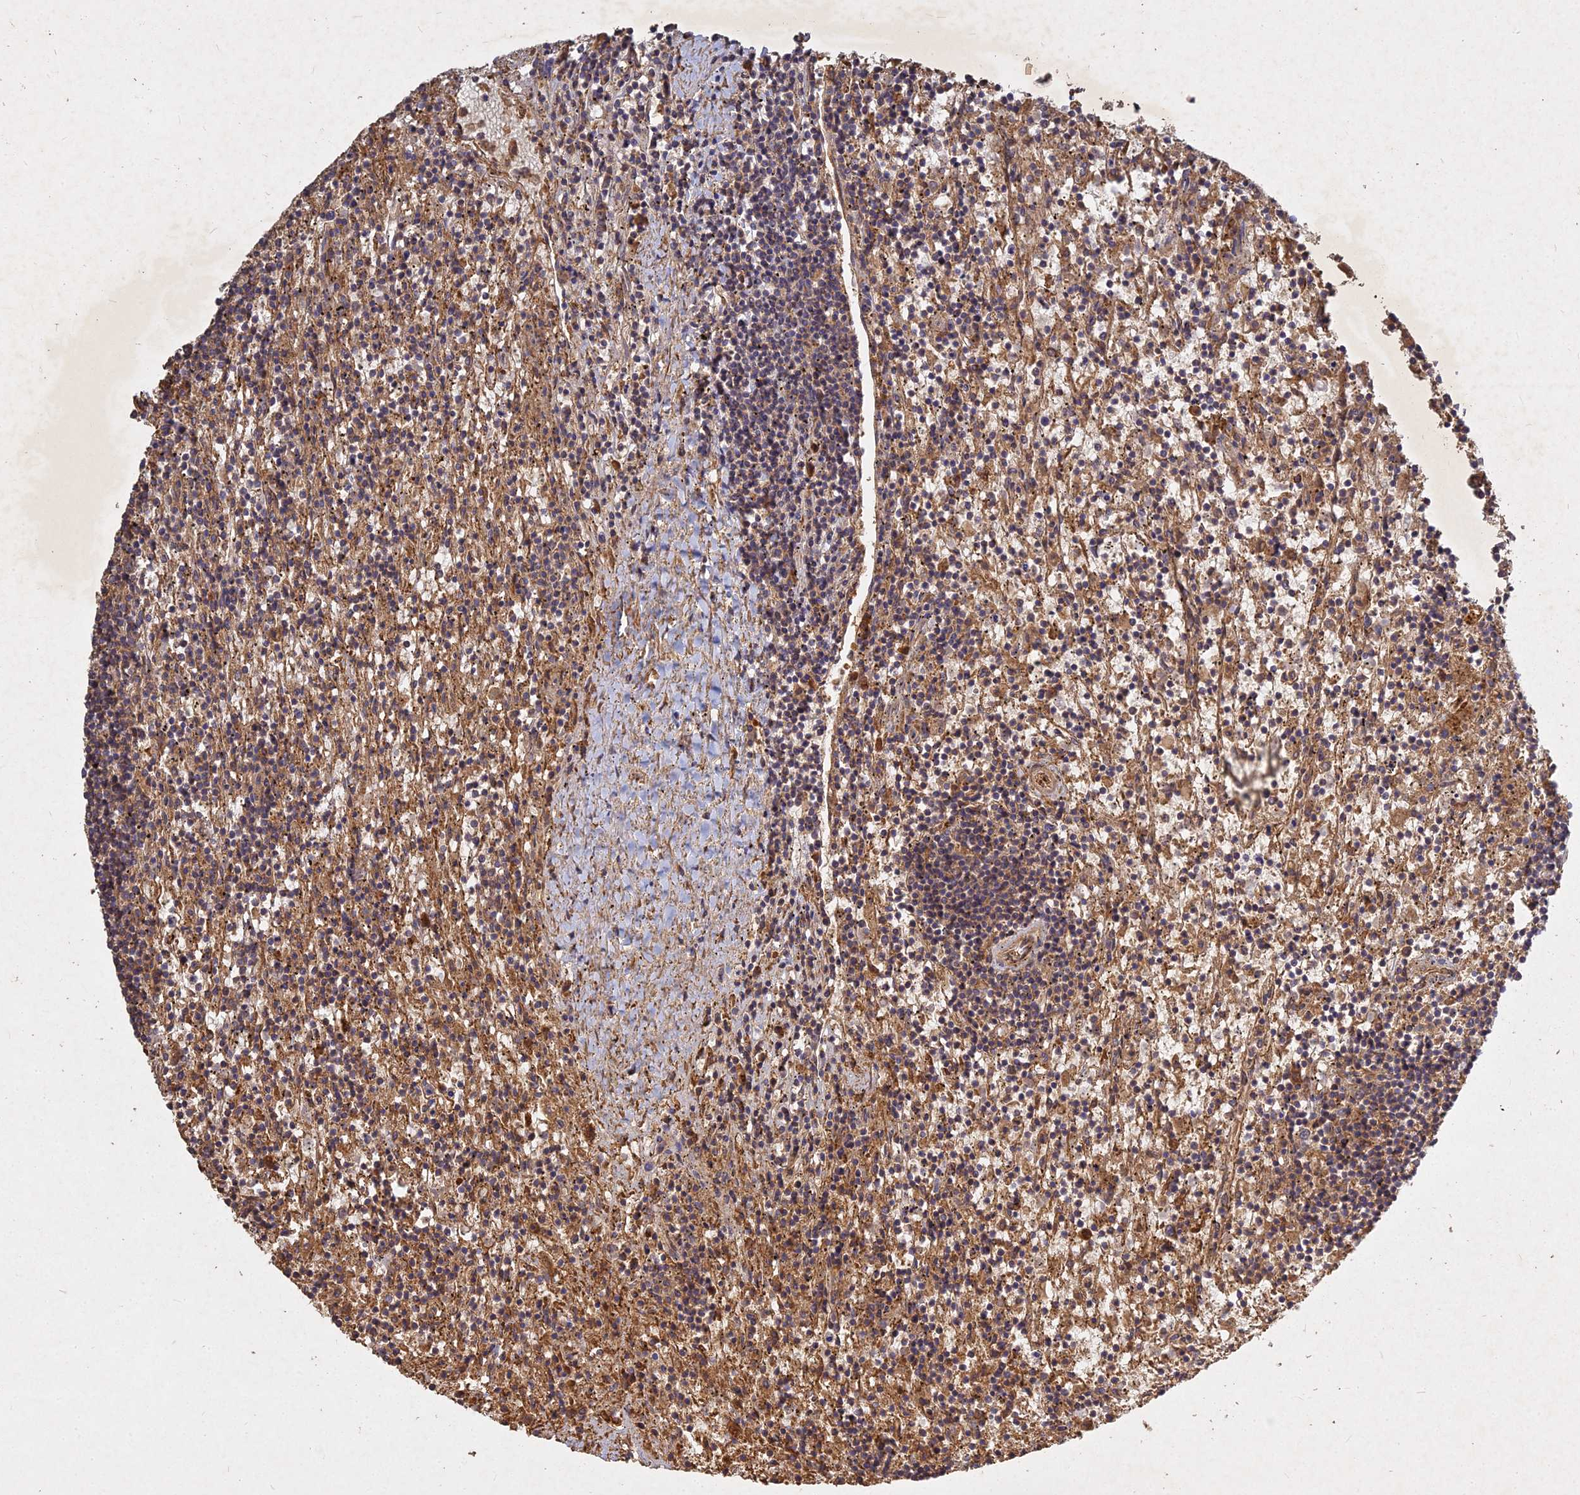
{"staining": {"intensity": "moderate", "quantity": ">75%", "location": "cytoplasmic/membranous"}, "tissue": "lymphoma", "cell_type": "Tumor cells", "image_type": "cancer", "snomed": [{"axis": "morphology", "description": "Malignant lymphoma, non-Hodgkin's type, Low grade"}, {"axis": "topography", "description": "Spleen"}], "caption": "Tumor cells display medium levels of moderate cytoplasmic/membranous positivity in approximately >75% of cells in lymphoma.", "gene": "UBE2W", "patient": {"sex": "male", "age": 76}}